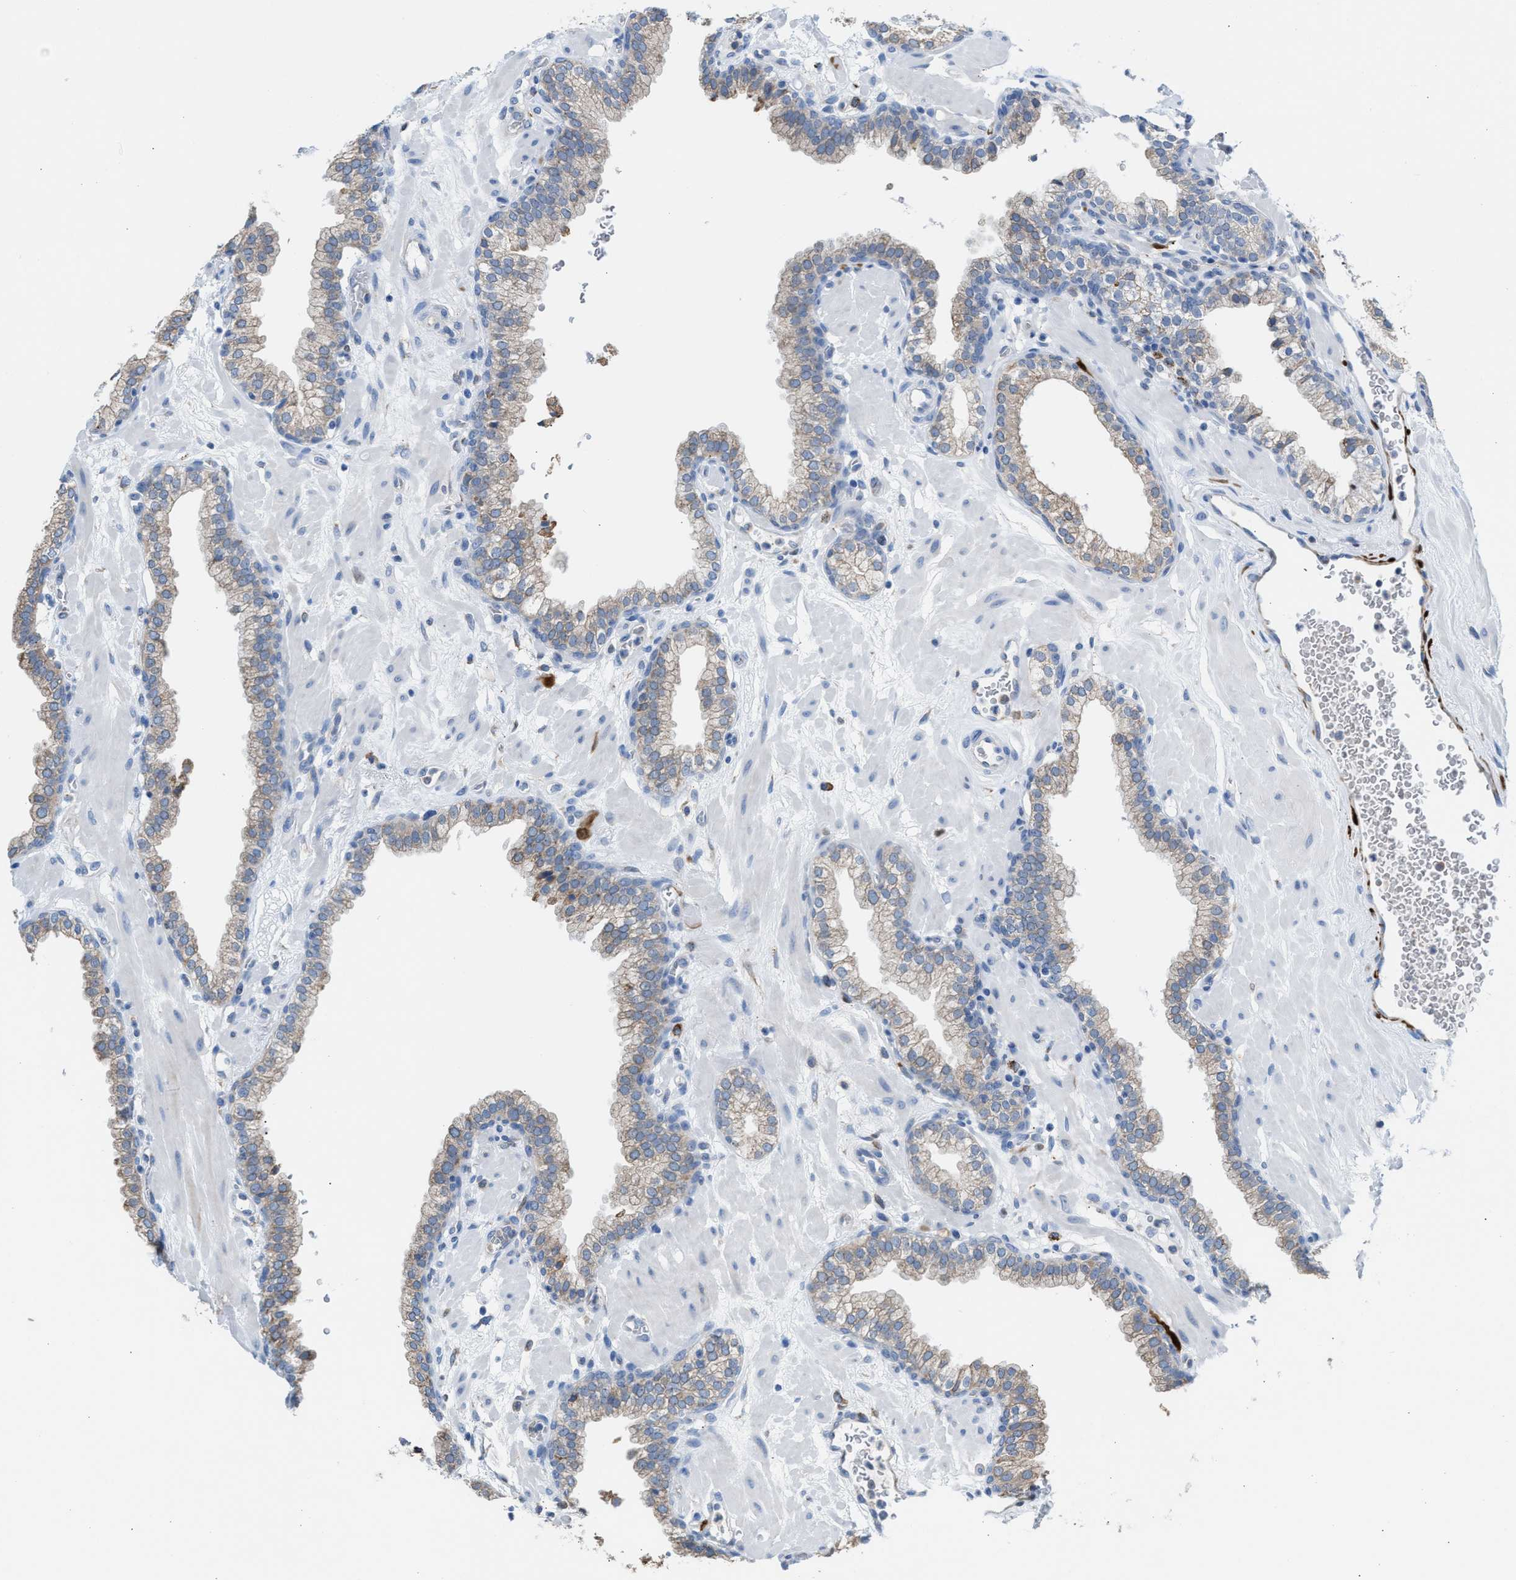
{"staining": {"intensity": "weak", "quantity": "25%-75%", "location": "cytoplasmic/membranous"}, "tissue": "prostate", "cell_type": "Glandular cells", "image_type": "normal", "snomed": [{"axis": "morphology", "description": "Normal tissue, NOS"}, {"axis": "morphology", "description": "Urothelial carcinoma, Low grade"}, {"axis": "topography", "description": "Urinary bladder"}, {"axis": "topography", "description": "Prostate"}], "caption": "Prostate stained for a protein (brown) displays weak cytoplasmic/membranous positive expression in approximately 25%-75% of glandular cells.", "gene": "CA3", "patient": {"sex": "male", "age": 60}}